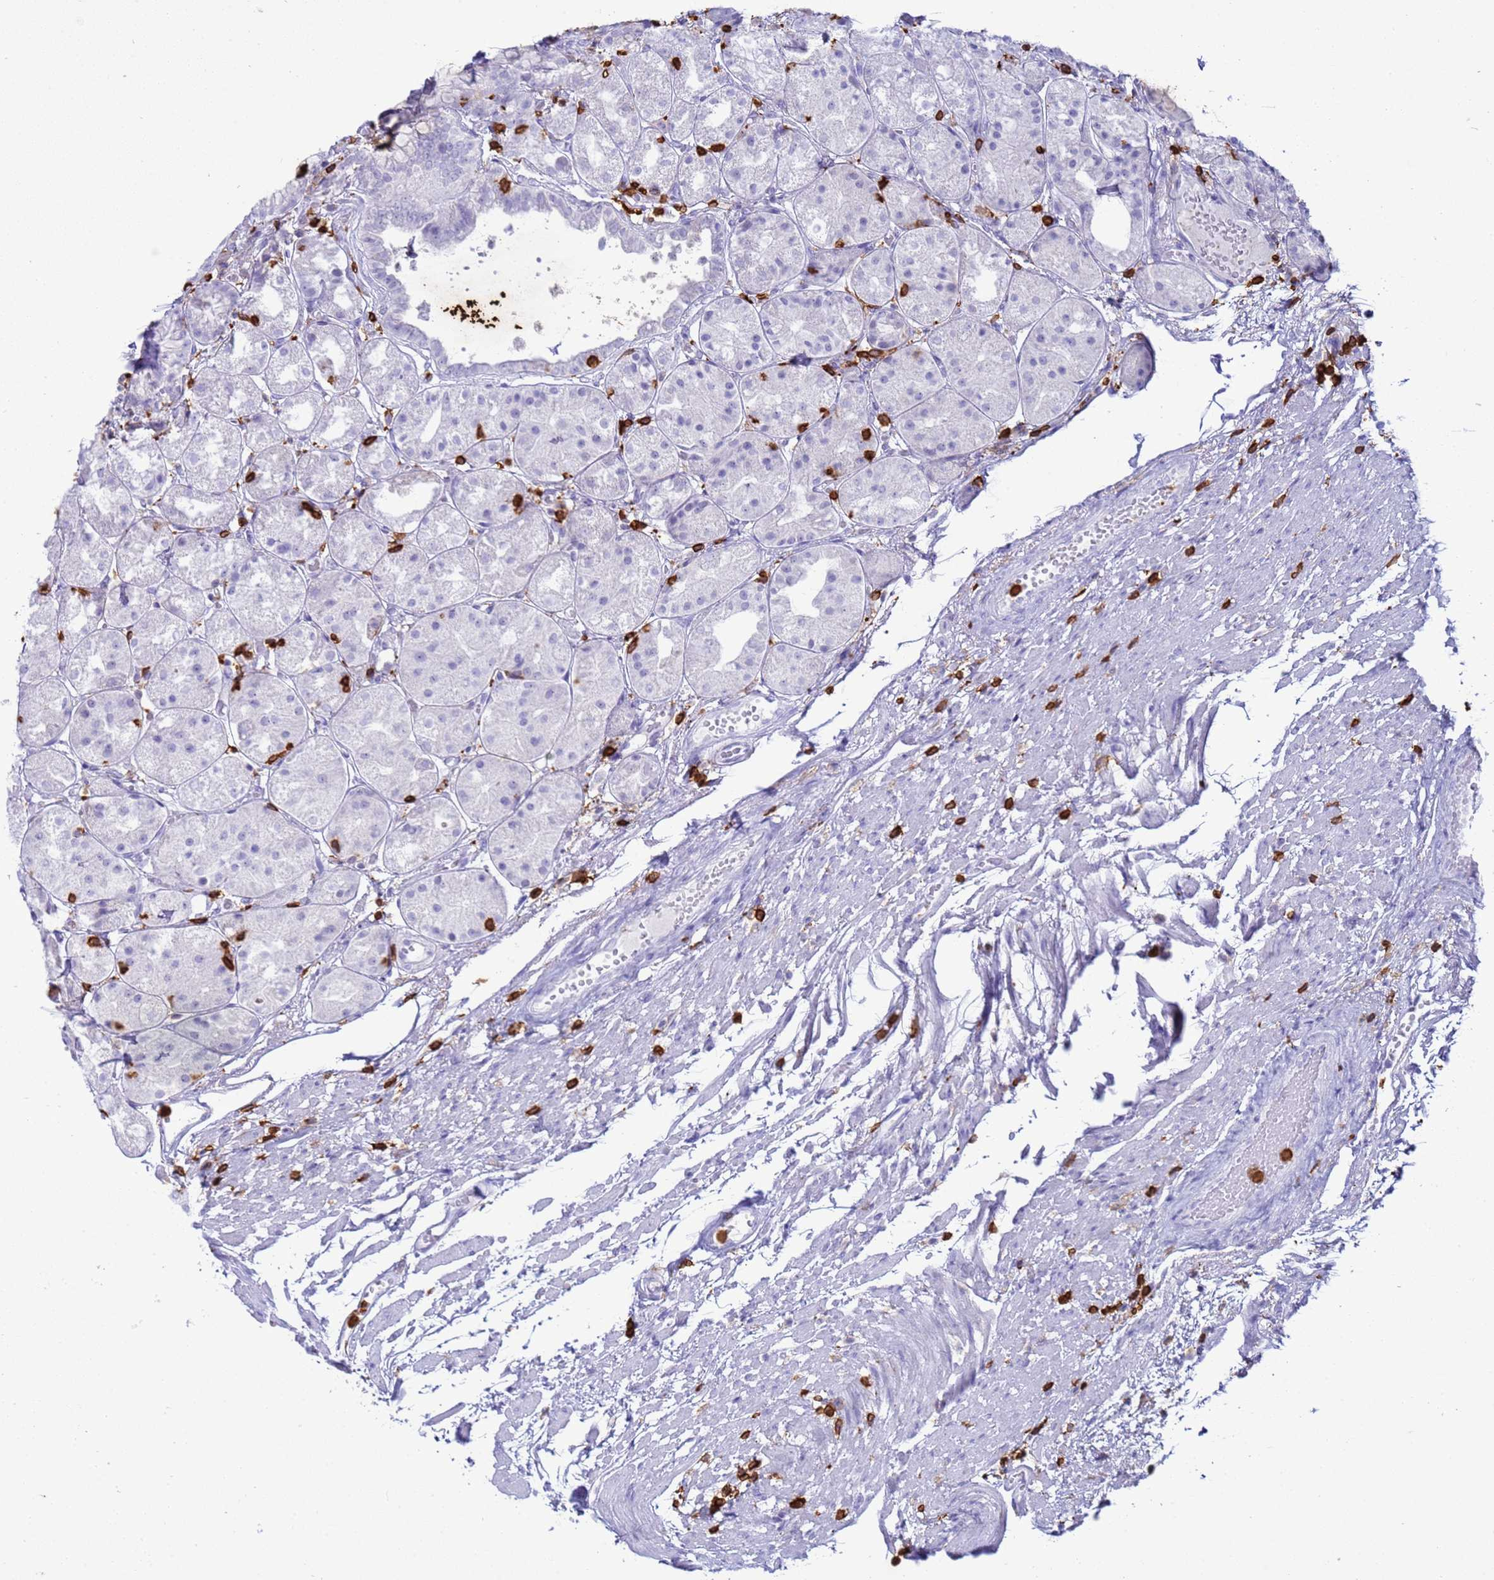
{"staining": {"intensity": "negative", "quantity": "none", "location": "none"}, "tissue": "stomach", "cell_type": "Glandular cells", "image_type": "normal", "snomed": [{"axis": "morphology", "description": "Normal tissue, NOS"}, {"axis": "topography", "description": "Stomach, upper"}], "caption": "DAB immunohistochemical staining of unremarkable stomach reveals no significant positivity in glandular cells. (Brightfield microscopy of DAB IHC at high magnification).", "gene": "IRF5", "patient": {"sex": "male", "age": 72}}